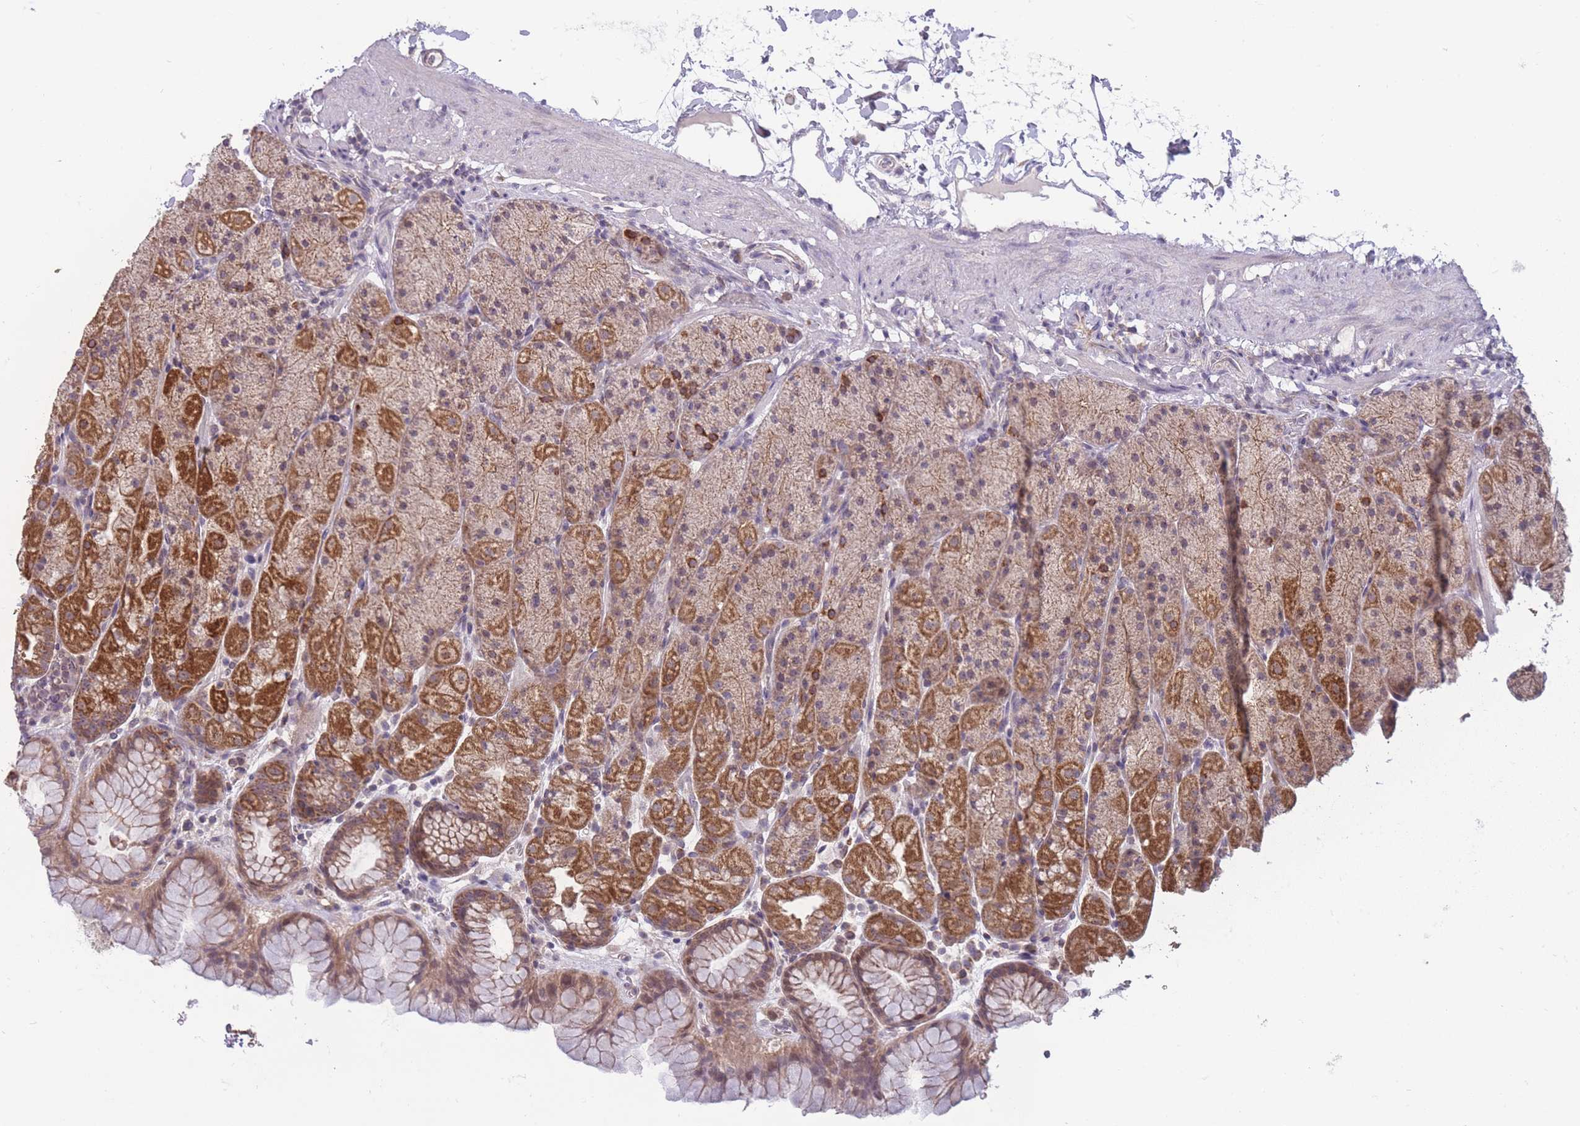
{"staining": {"intensity": "strong", "quantity": "25%-75%", "location": "cytoplasmic/membranous"}, "tissue": "stomach", "cell_type": "Glandular cells", "image_type": "normal", "snomed": [{"axis": "morphology", "description": "Normal tissue, NOS"}, {"axis": "topography", "description": "Stomach, upper"}, {"axis": "topography", "description": "Stomach, lower"}], "caption": "A high-resolution photomicrograph shows IHC staining of benign stomach, which displays strong cytoplasmic/membranous staining in about 25%-75% of glandular cells.", "gene": "MRPS18C", "patient": {"sex": "male", "age": 67}}